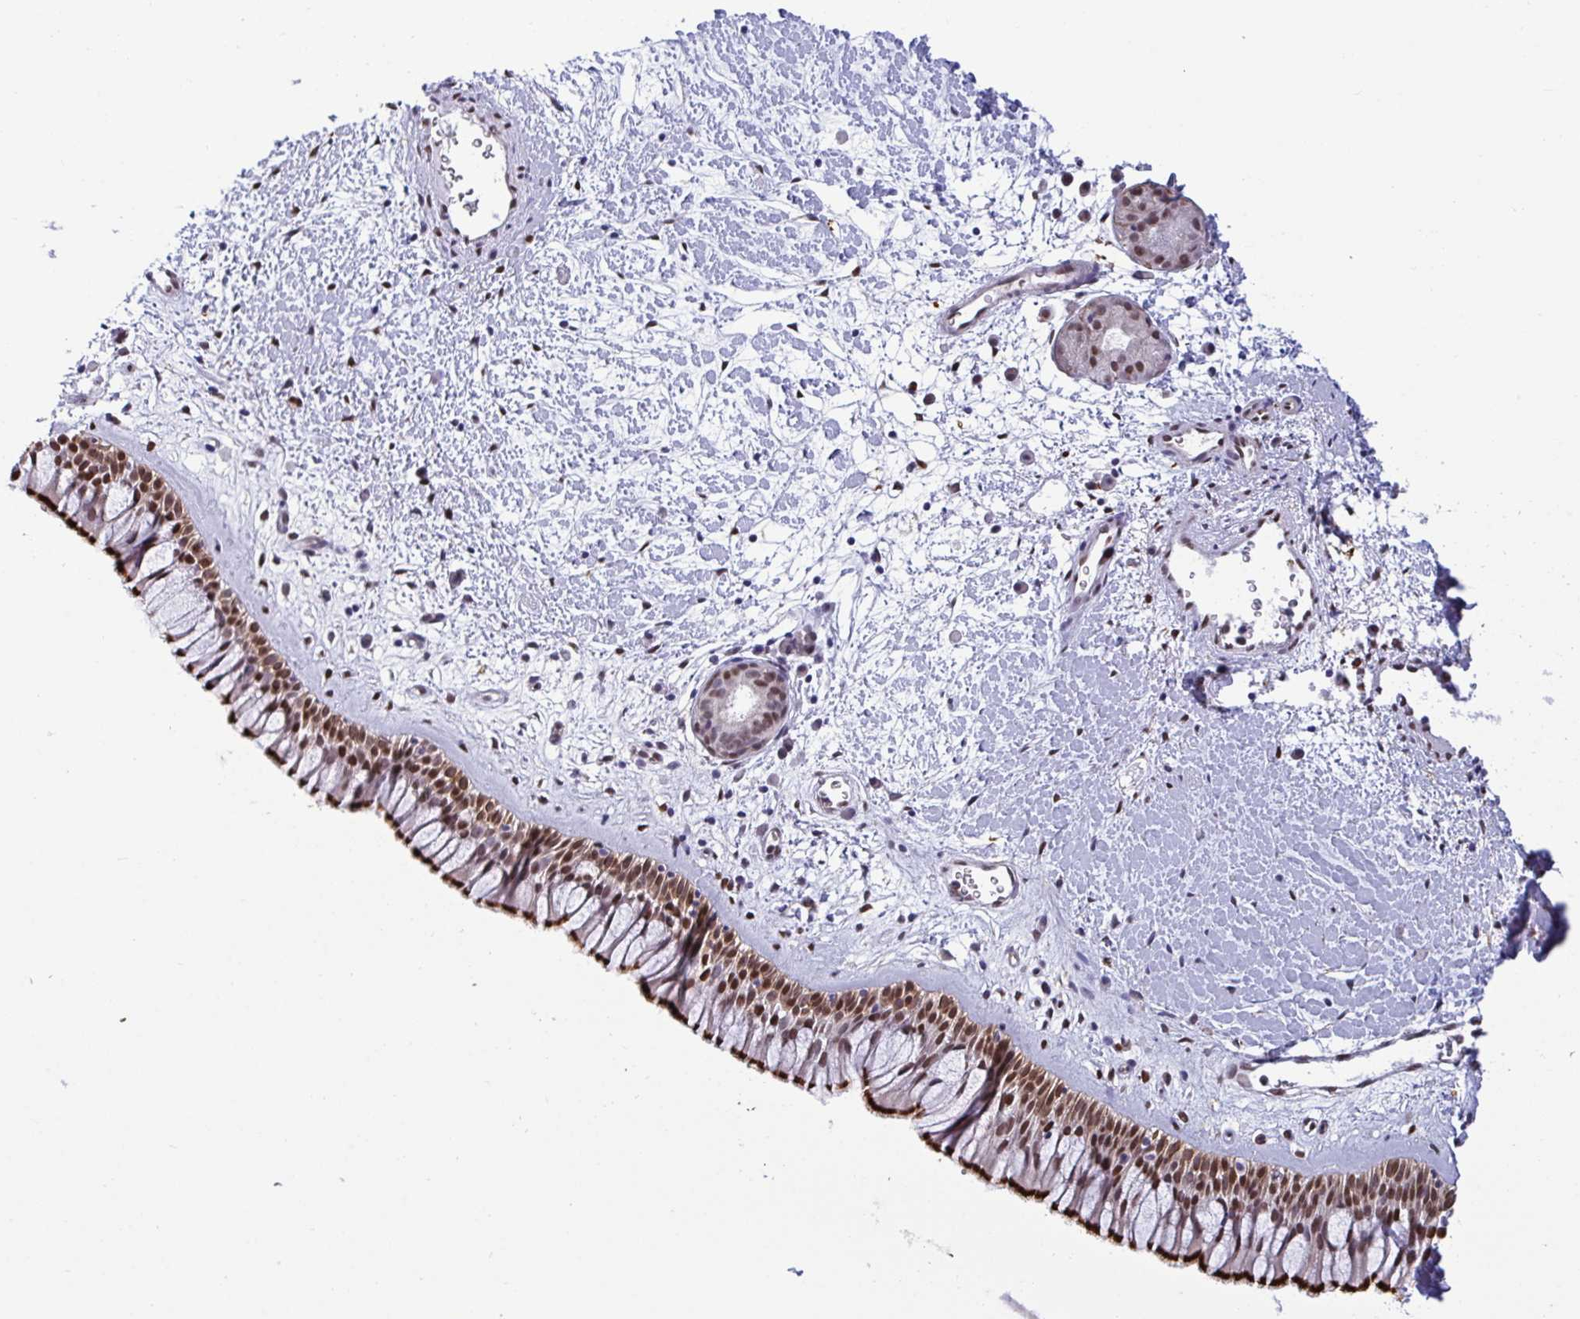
{"staining": {"intensity": "strong", "quantity": ">75%", "location": "cytoplasmic/membranous,nuclear"}, "tissue": "nasopharynx", "cell_type": "Respiratory epithelial cells", "image_type": "normal", "snomed": [{"axis": "morphology", "description": "Normal tissue, NOS"}, {"axis": "topography", "description": "Nasopharynx"}], "caption": "Respiratory epithelial cells show high levels of strong cytoplasmic/membranous,nuclear expression in about >75% of cells in benign human nasopharynx. (DAB (3,3'-diaminobenzidine) IHC, brown staining for protein, blue staining for nuclei).", "gene": "PELI1", "patient": {"sex": "male", "age": 65}}